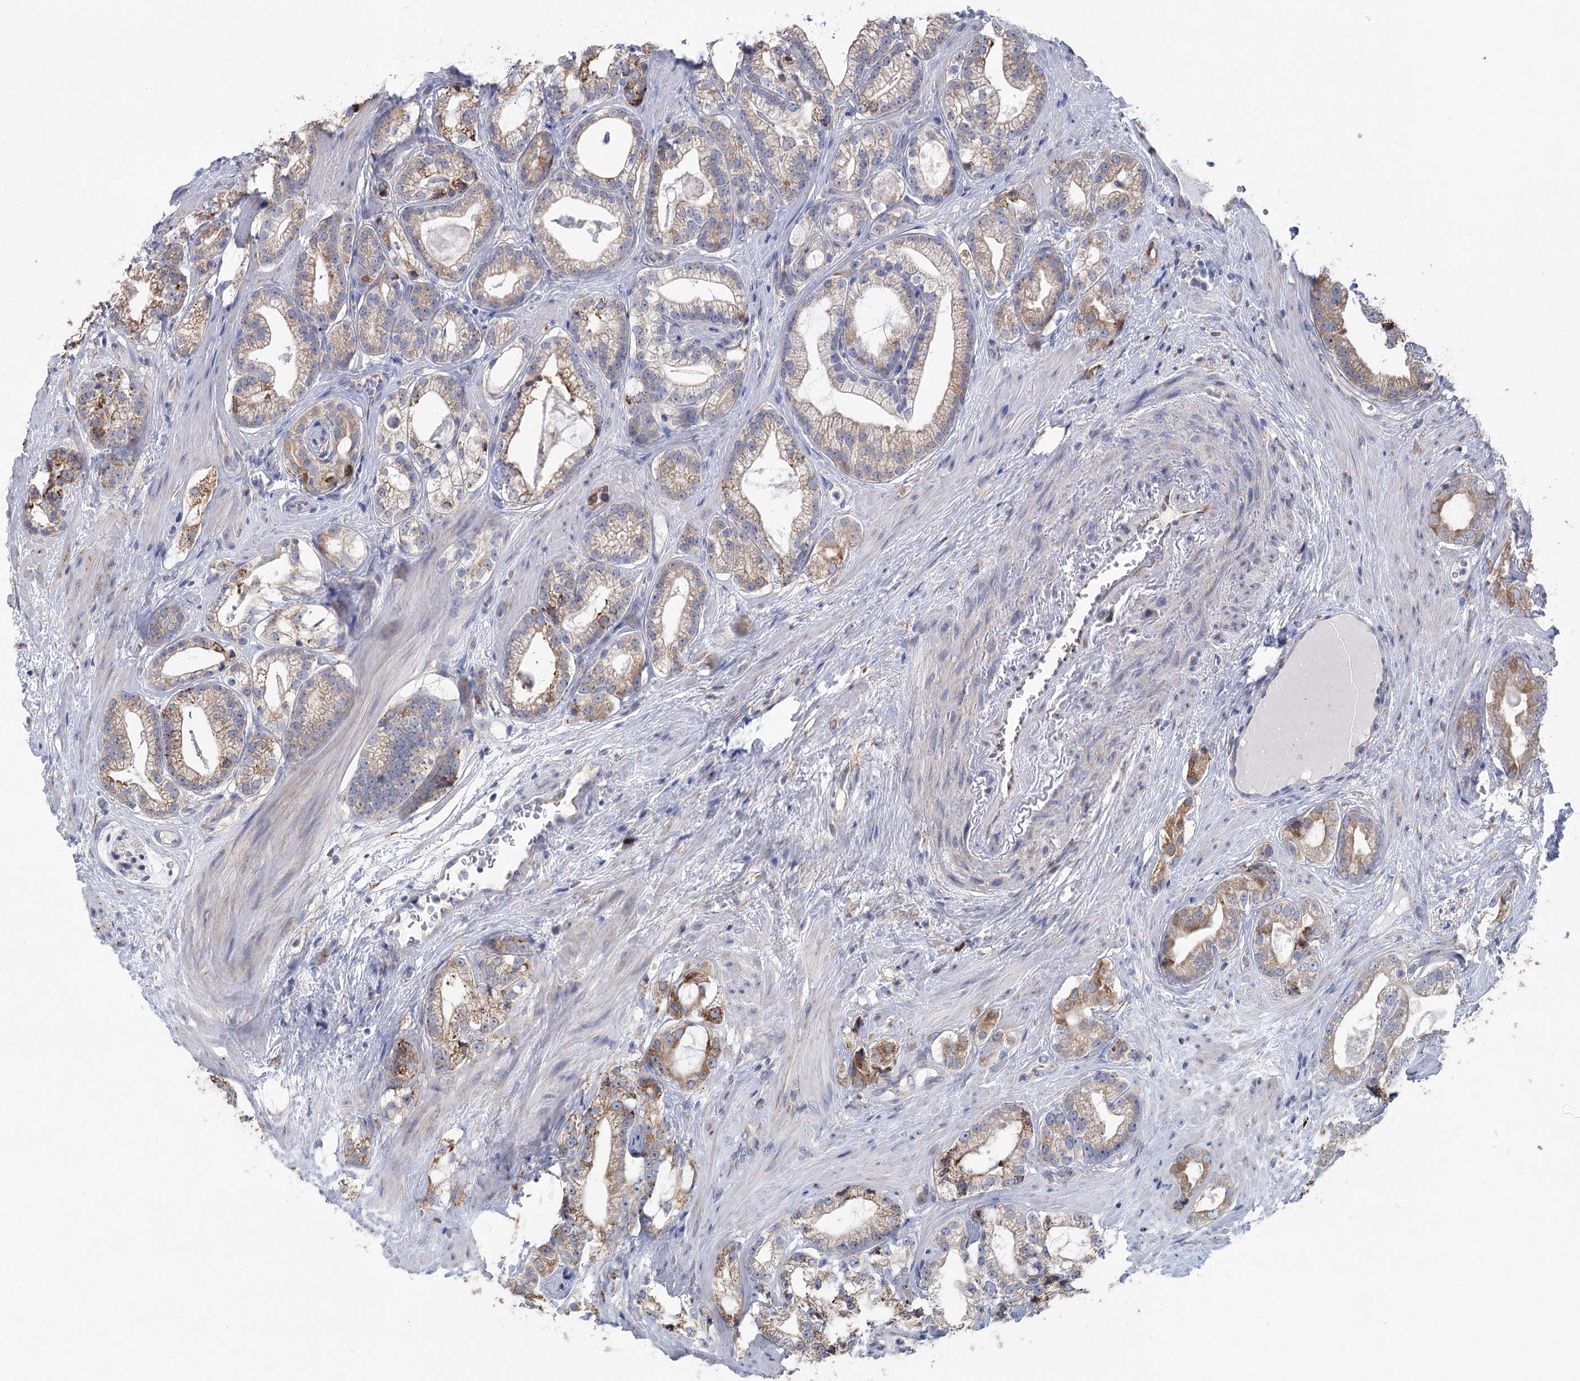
{"staining": {"intensity": "weak", "quantity": ">75%", "location": "cytoplasmic/membranous"}, "tissue": "prostate cancer", "cell_type": "Tumor cells", "image_type": "cancer", "snomed": [{"axis": "morphology", "description": "Adenocarcinoma, High grade"}, {"axis": "topography", "description": "Prostate"}], "caption": "Immunohistochemical staining of human prostate cancer displays weak cytoplasmic/membranous protein expression in about >75% of tumor cells.", "gene": "METTL24", "patient": {"sex": "male", "age": 60}}